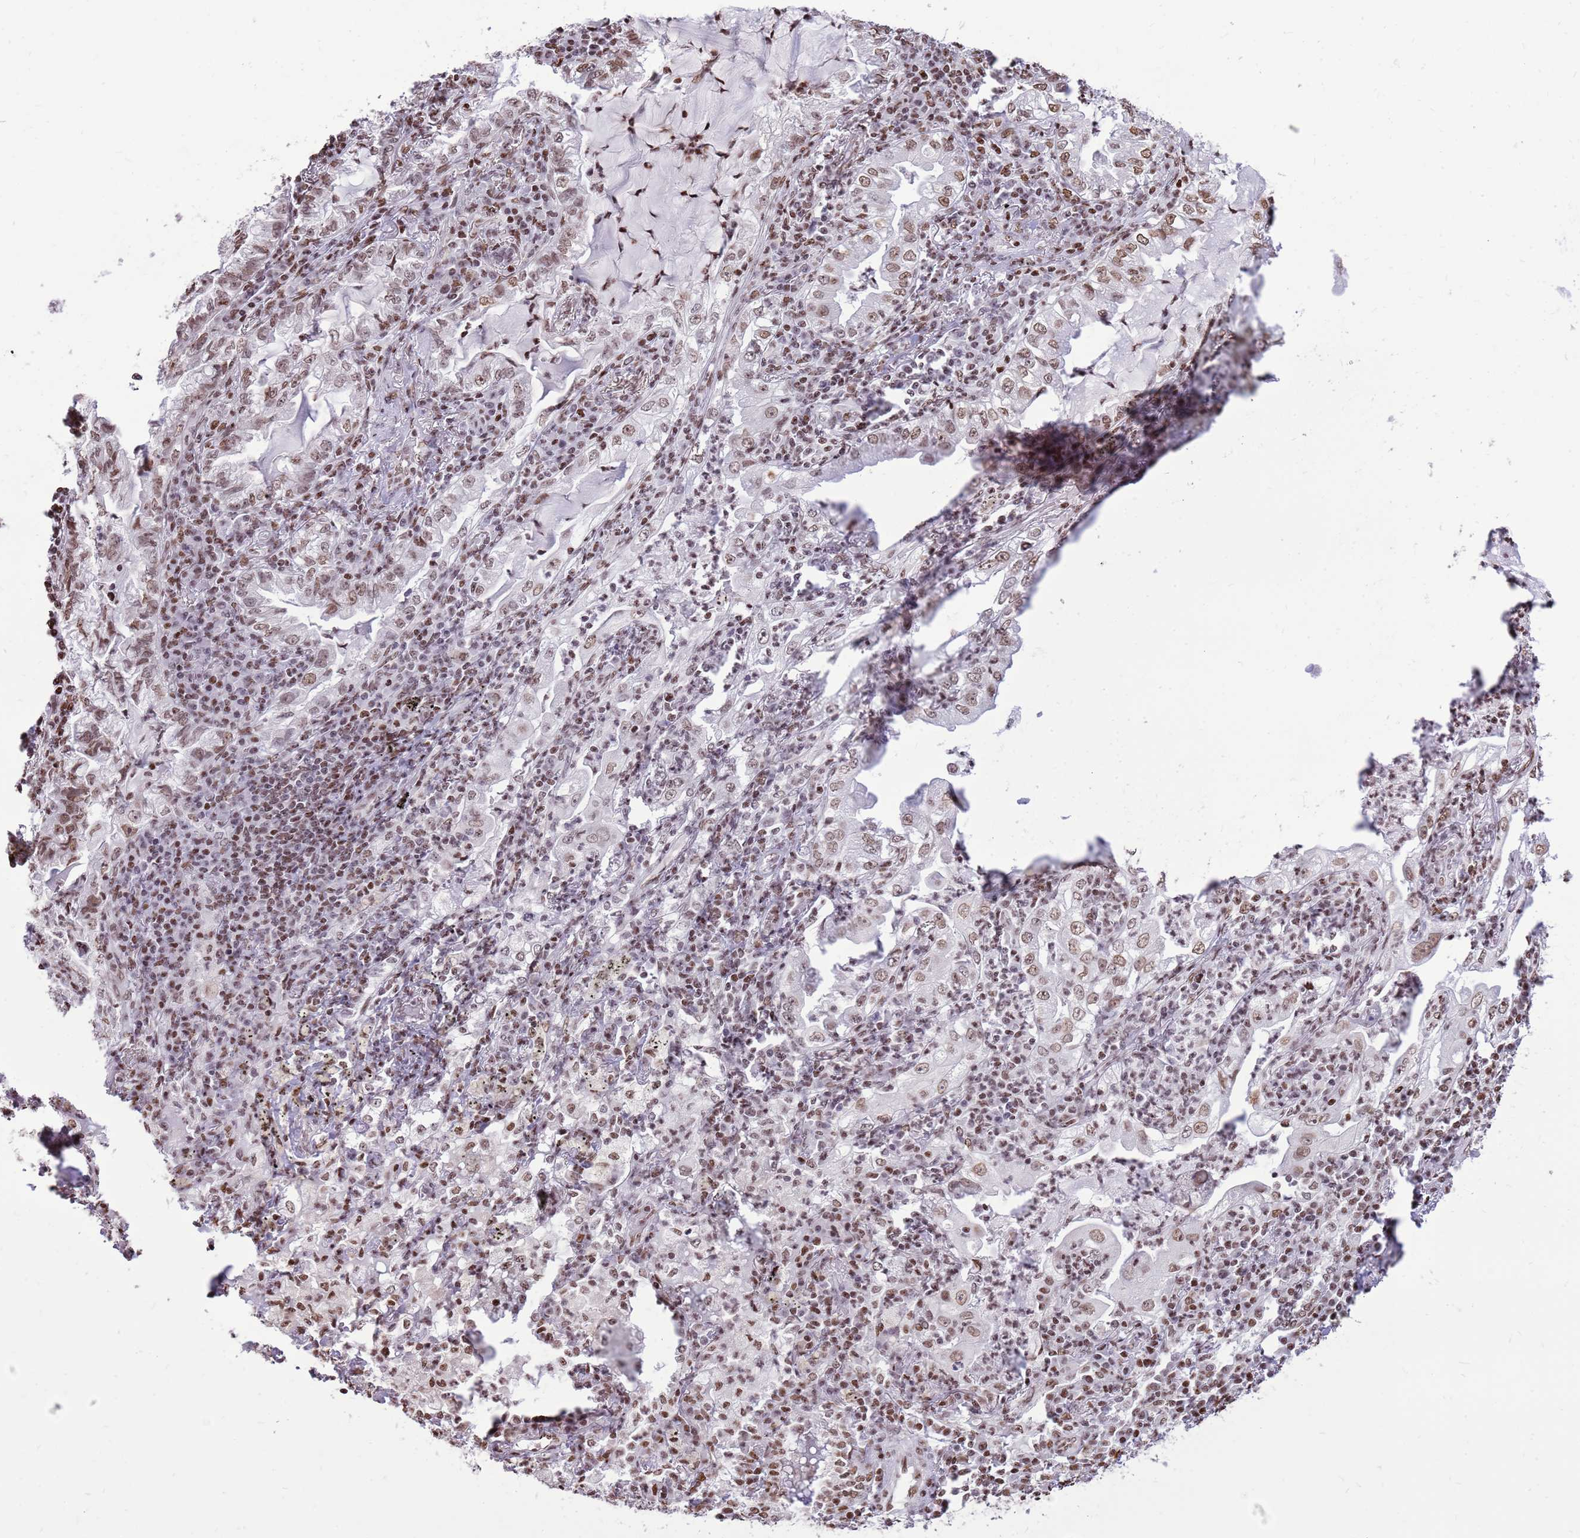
{"staining": {"intensity": "weak", "quantity": ">75%", "location": "nuclear"}, "tissue": "lung cancer", "cell_type": "Tumor cells", "image_type": "cancer", "snomed": [{"axis": "morphology", "description": "Adenocarcinoma, NOS"}, {"axis": "topography", "description": "Lung"}], "caption": "About >75% of tumor cells in lung cancer (adenocarcinoma) exhibit weak nuclear protein expression as visualized by brown immunohistochemical staining.", "gene": "WASHC4", "patient": {"sex": "female", "age": 73}}